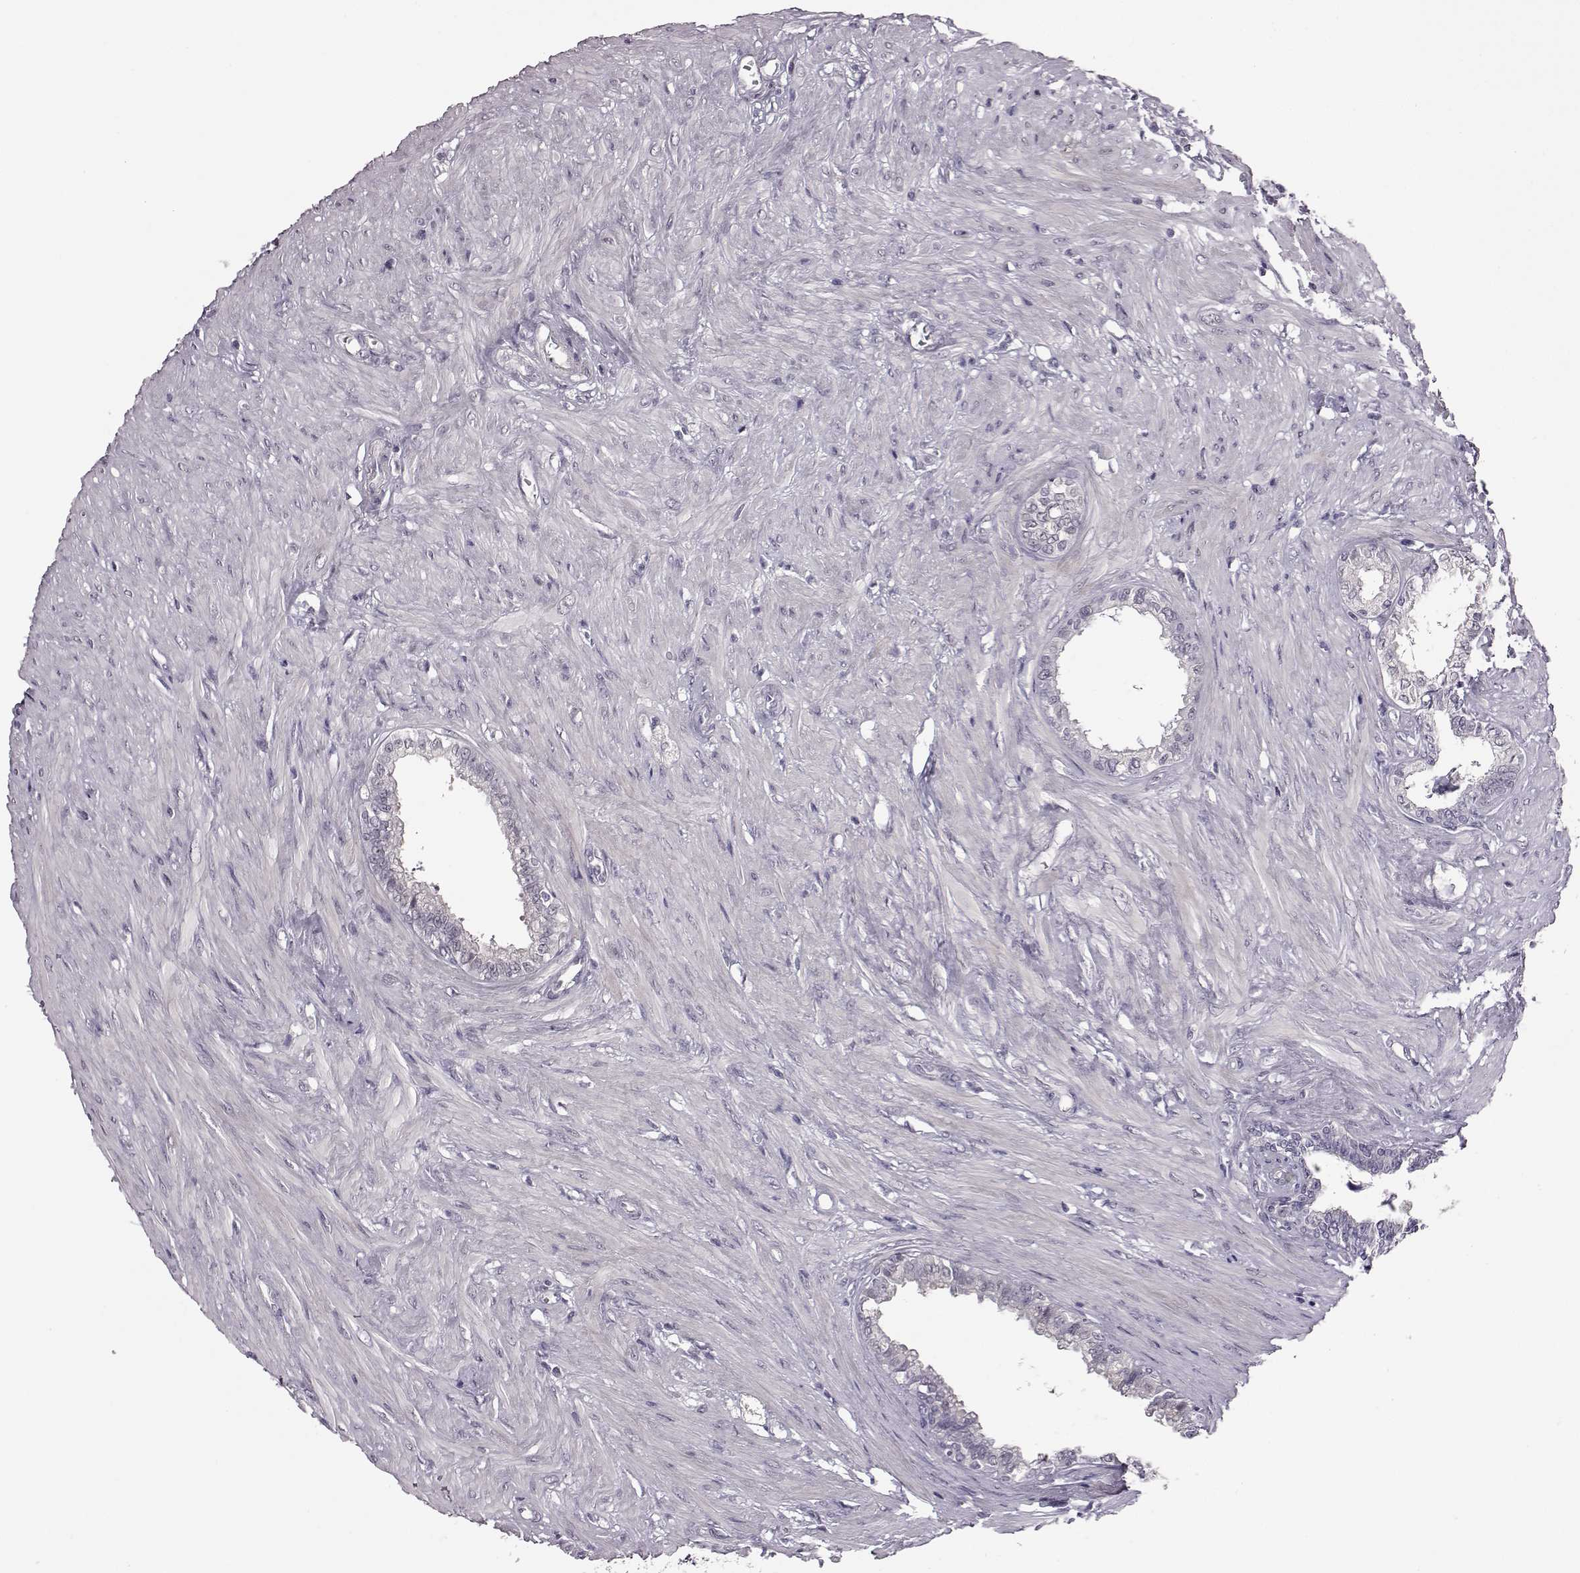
{"staining": {"intensity": "negative", "quantity": "none", "location": "none"}, "tissue": "seminal vesicle", "cell_type": "Glandular cells", "image_type": "normal", "snomed": [{"axis": "morphology", "description": "Normal tissue, NOS"}, {"axis": "morphology", "description": "Urothelial carcinoma, NOS"}, {"axis": "topography", "description": "Urinary bladder"}, {"axis": "topography", "description": "Seminal veicle"}], "caption": "Seminal vesicle stained for a protein using immunohistochemistry shows no staining glandular cells.", "gene": "C10orf62", "patient": {"sex": "male", "age": 76}}